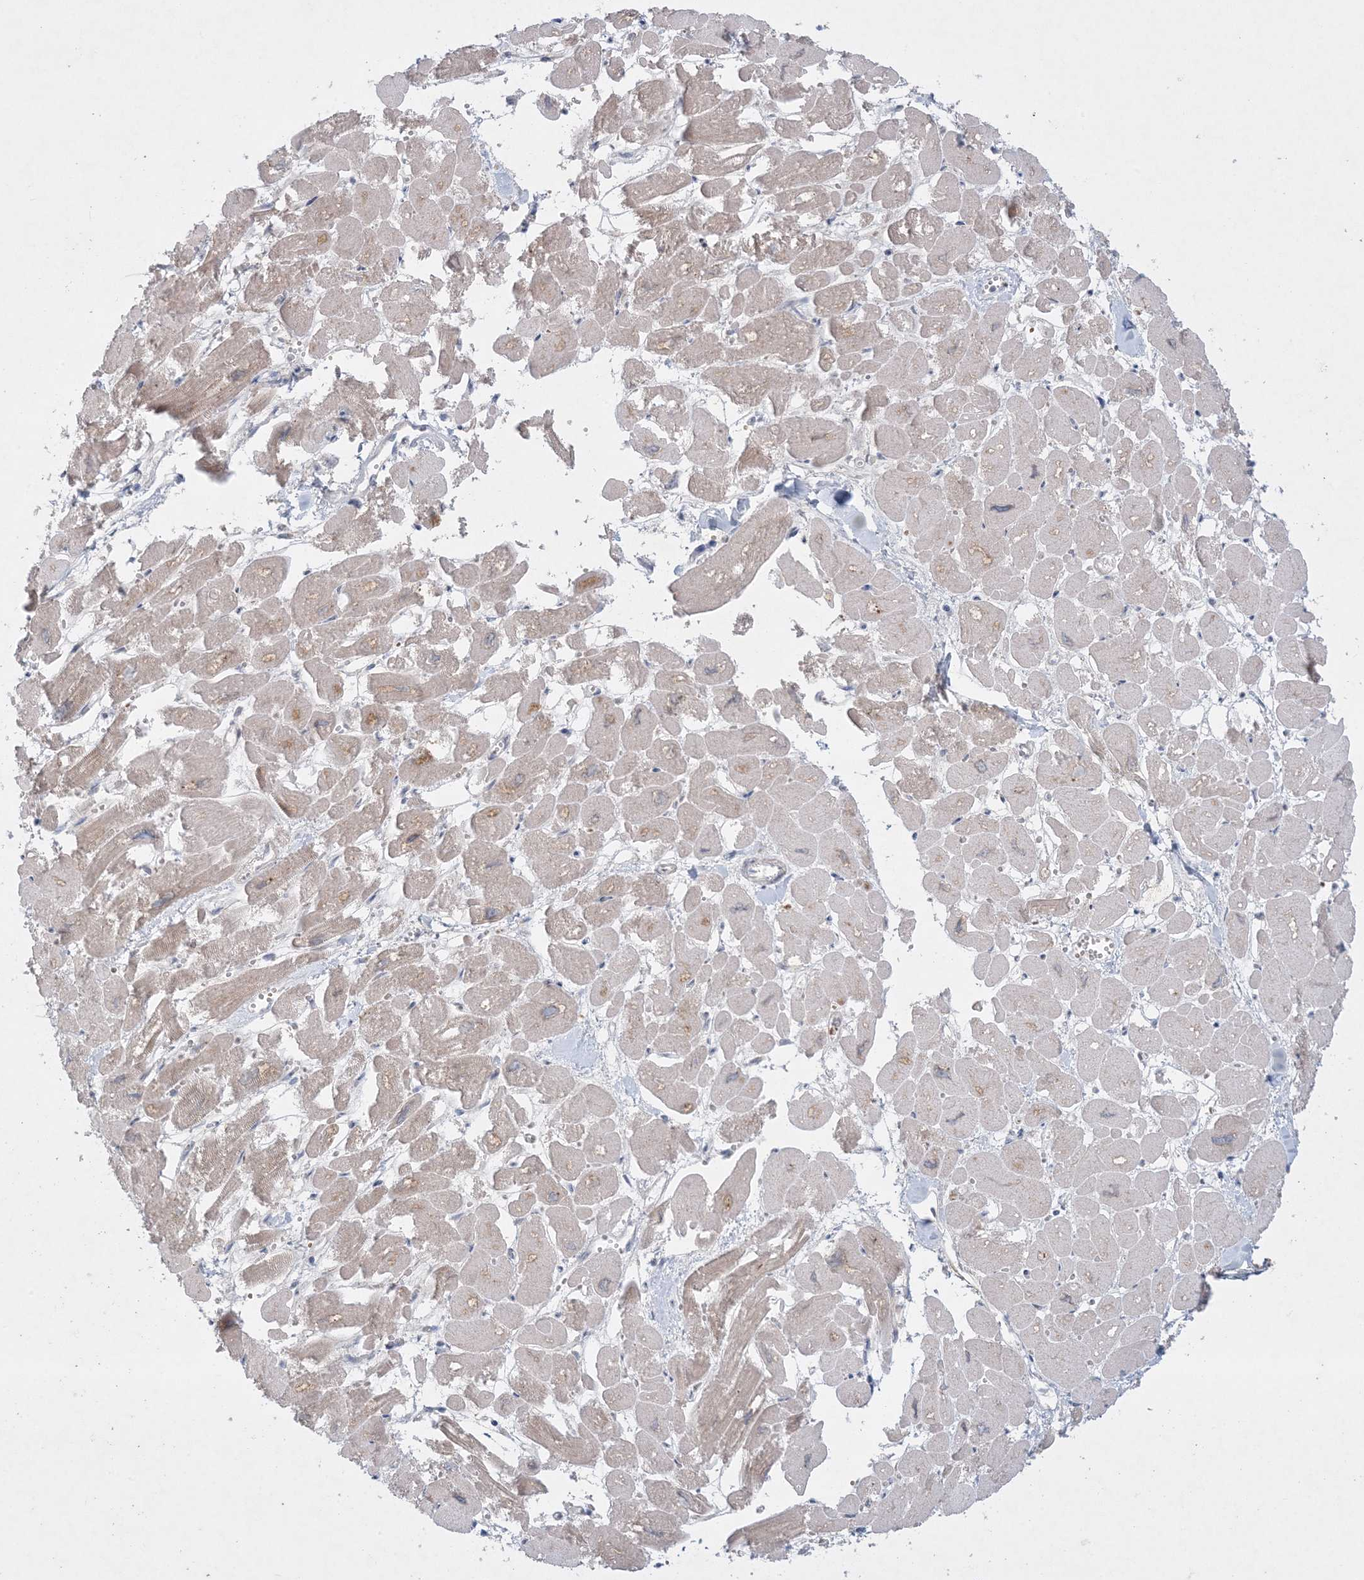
{"staining": {"intensity": "moderate", "quantity": "25%-75%", "location": "cytoplasmic/membranous"}, "tissue": "heart muscle", "cell_type": "Cardiomyocytes", "image_type": "normal", "snomed": [{"axis": "morphology", "description": "Normal tissue, NOS"}, {"axis": "topography", "description": "Heart"}], "caption": "Brown immunohistochemical staining in normal heart muscle demonstrates moderate cytoplasmic/membranous expression in approximately 25%-75% of cardiomyocytes. The protein is shown in brown color, while the nuclei are stained blue.", "gene": "MMGT1", "patient": {"sex": "male", "age": 54}}